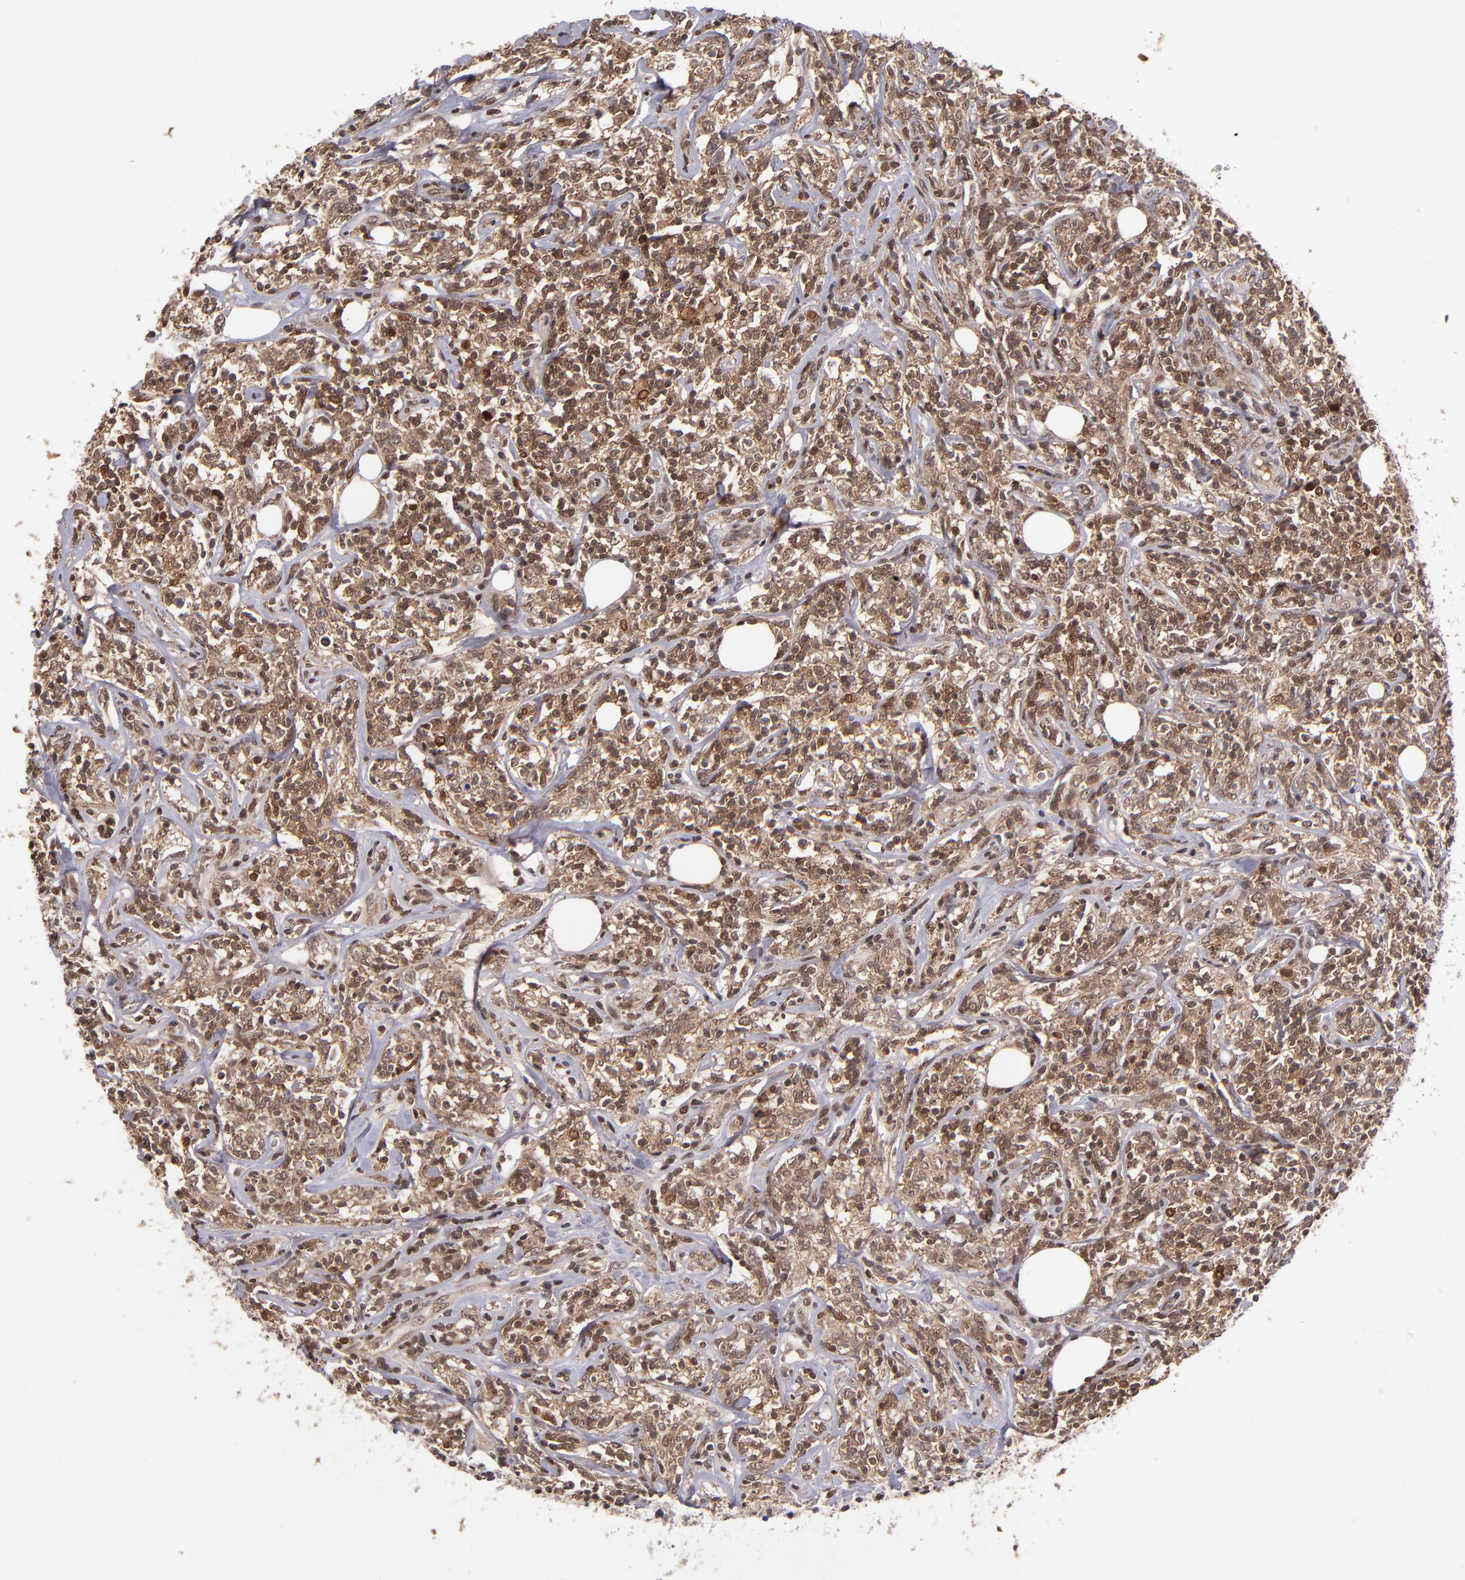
{"staining": {"intensity": "moderate", "quantity": ">75%", "location": "cytoplasmic/membranous,nuclear"}, "tissue": "lymphoma", "cell_type": "Tumor cells", "image_type": "cancer", "snomed": [{"axis": "morphology", "description": "Malignant lymphoma, non-Hodgkin's type, High grade"}, {"axis": "topography", "description": "Lymph node"}], "caption": "Immunohistochemistry staining of lymphoma, which exhibits medium levels of moderate cytoplasmic/membranous and nuclear positivity in about >75% of tumor cells indicating moderate cytoplasmic/membranous and nuclear protein positivity. The staining was performed using DAB (brown) for protein detection and nuclei were counterstained in hematoxylin (blue).", "gene": "EP300", "patient": {"sex": "female", "age": 84}}